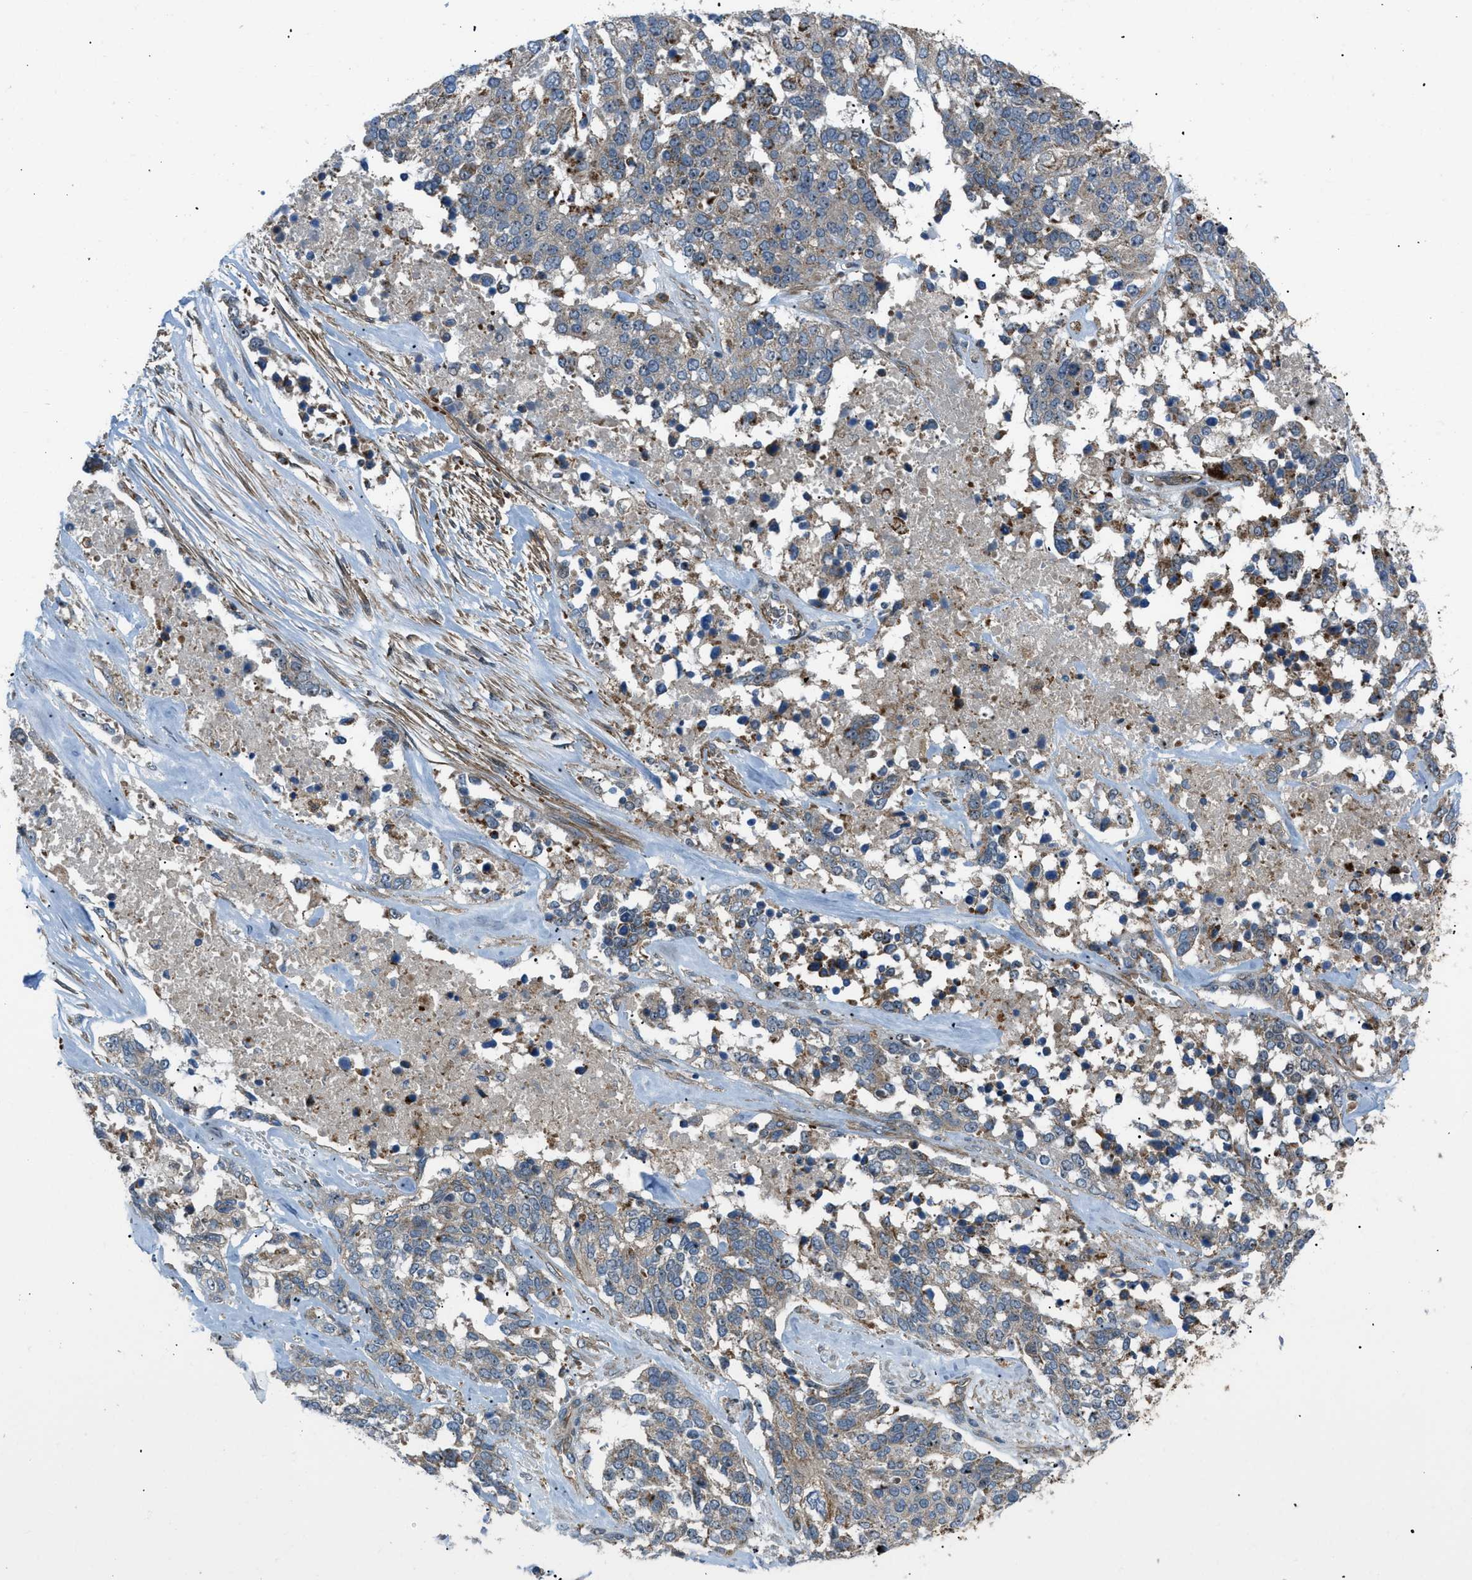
{"staining": {"intensity": "weak", "quantity": ">75%", "location": "cytoplasmic/membranous"}, "tissue": "ovarian cancer", "cell_type": "Tumor cells", "image_type": "cancer", "snomed": [{"axis": "morphology", "description": "Cystadenocarcinoma, serous, NOS"}, {"axis": "topography", "description": "Ovary"}], "caption": "Immunohistochemical staining of human ovarian serous cystadenocarcinoma demonstrates low levels of weak cytoplasmic/membranous protein expression in approximately >75% of tumor cells.", "gene": "ATP2A3", "patient": {"sex": "female", "age": 44}}